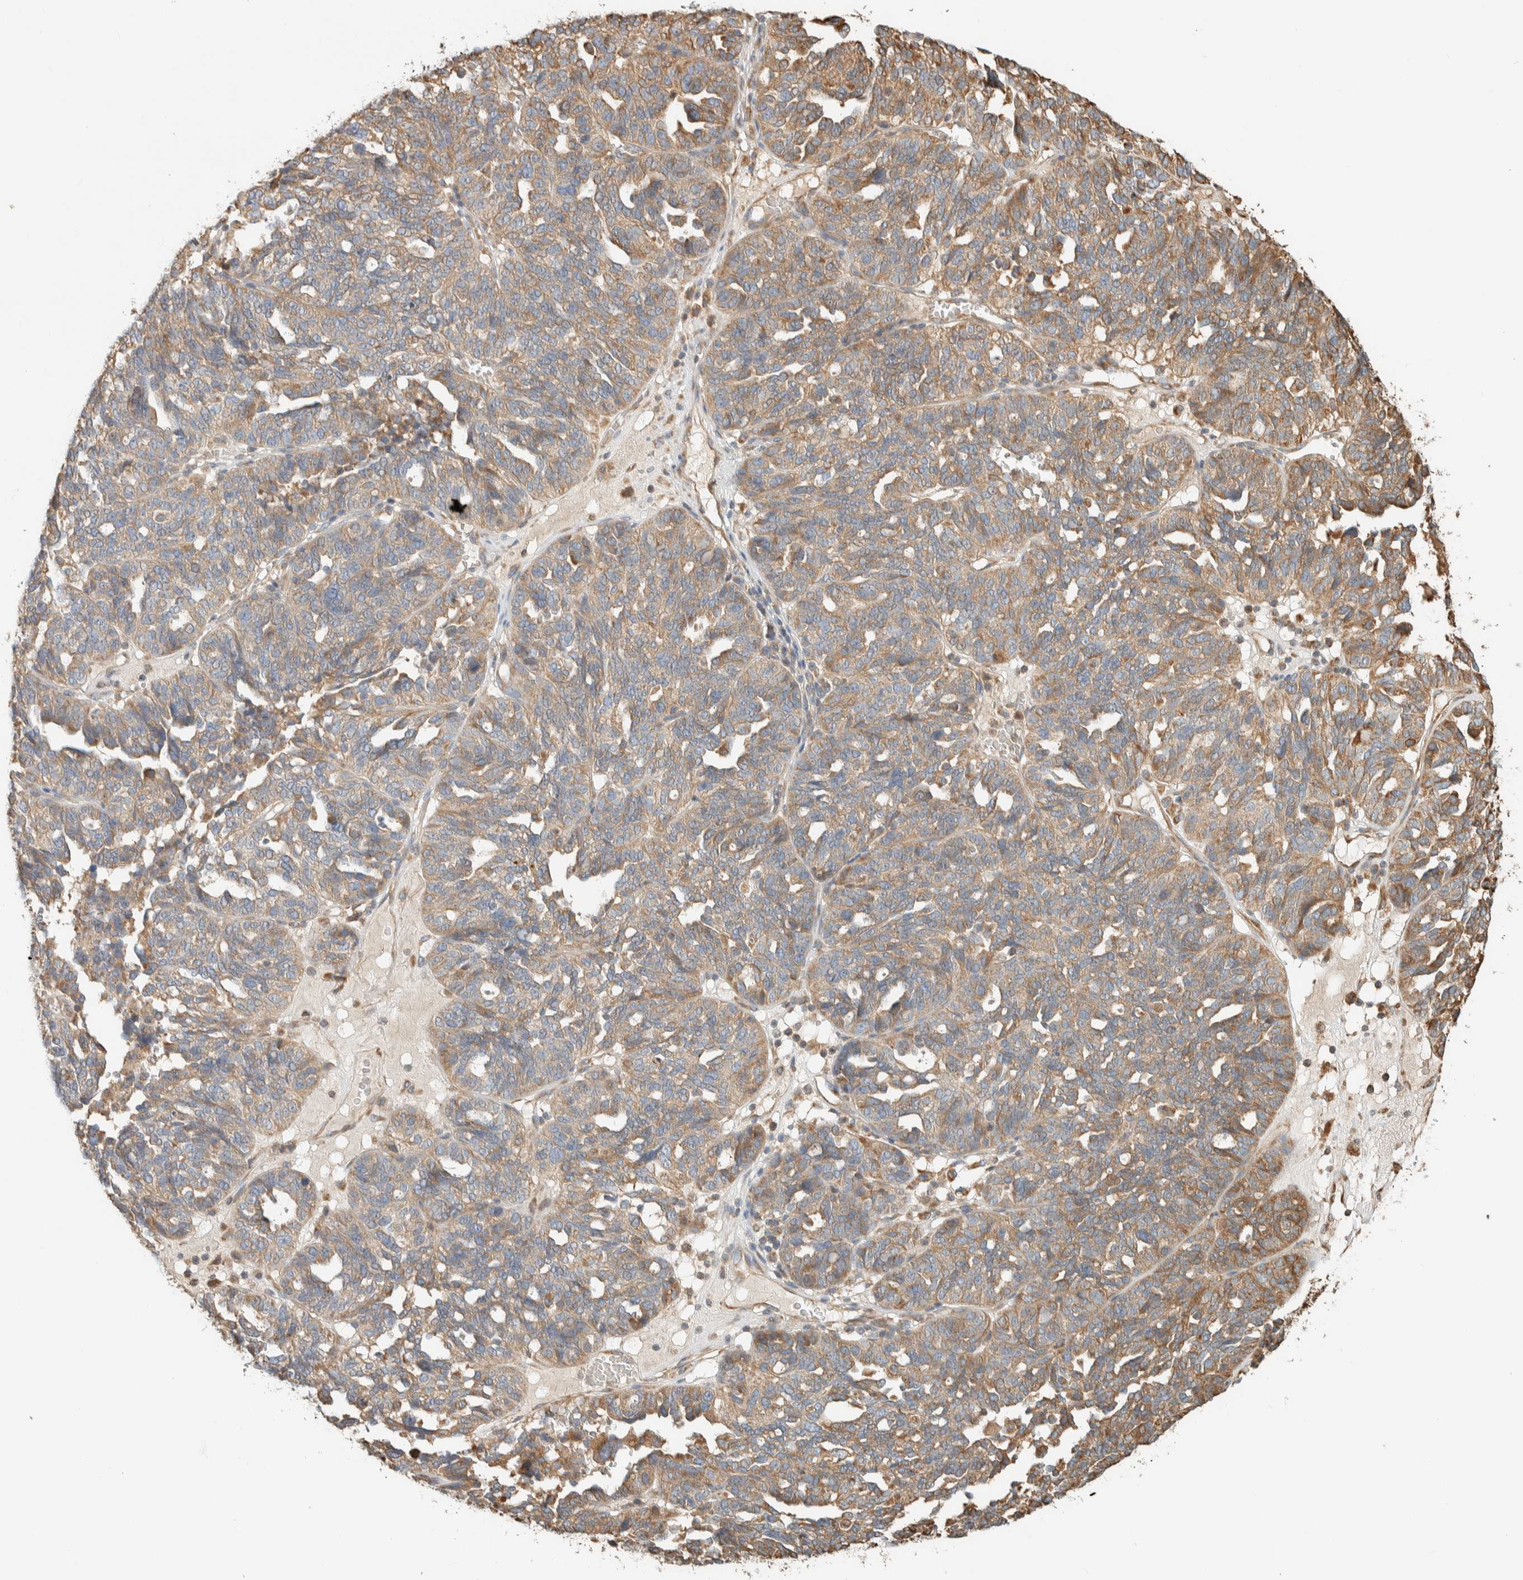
{"staining": {"intensity": "moderate", "quantity": ">75%", "location": "cytoplasmic/membranous"}, "tissue": "ovarian cancer", "cell_type": "Tumor cells", "image_type": "cancer", "snomed": [{"axis": "morphology", "description": "Cystadenocarcinoma, serous, NOS"}, {"axis": "topography", "description": "Ovary"}], "caption": "Human ovarian cancer stained for a protein (brown) demonstrates moderate cytoplasmic/membranous positive staining in approximately >75% of tumor cells.", "gene": "RAB11FIP1", "patient": {"sex": "female", "age": 59}}